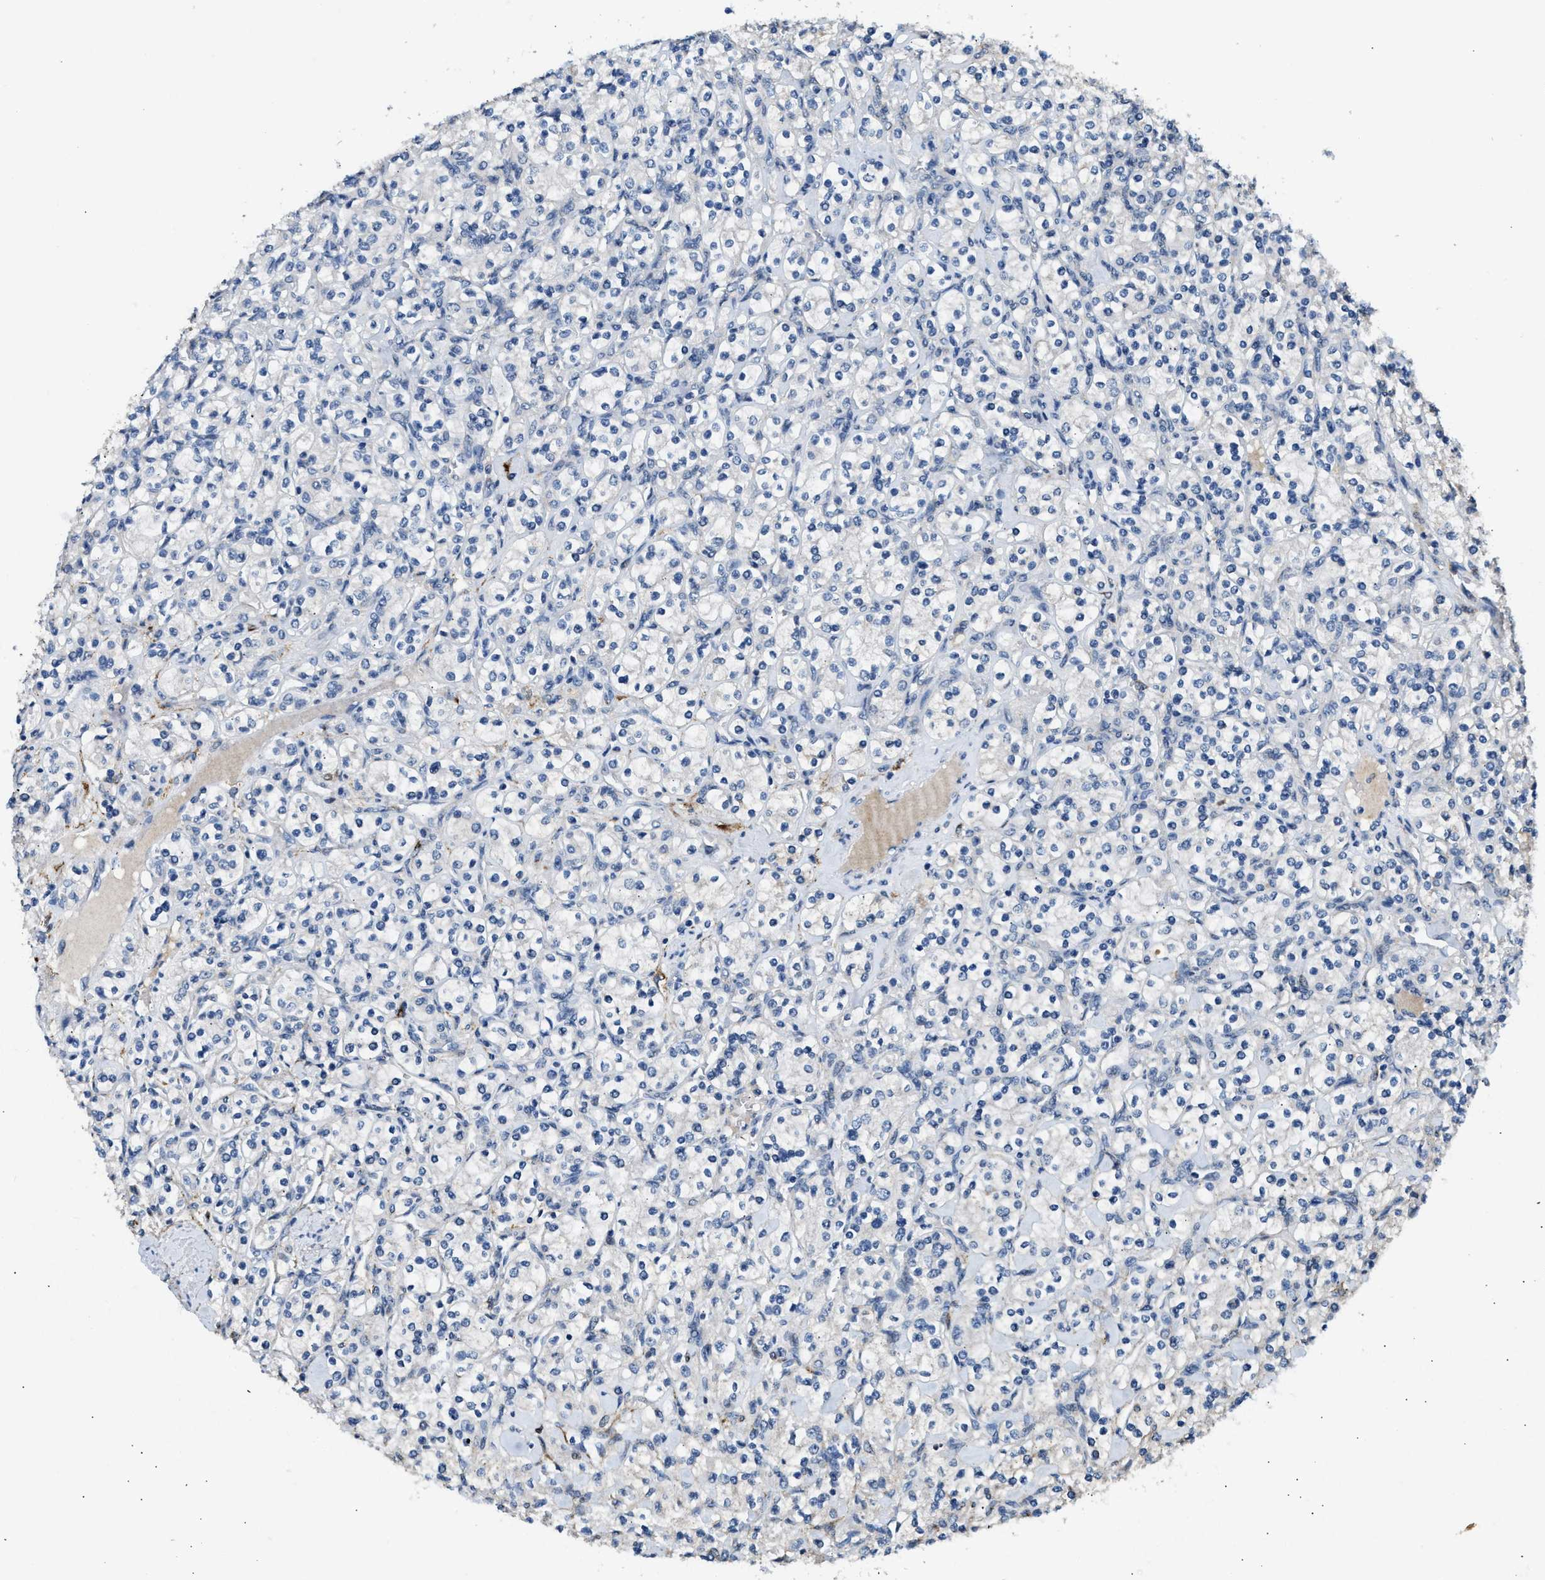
{"staining": {"intensity": "negative", "quantity": "none", "location": "none"}, "tissue": "renal cancer", "cell_type": "Tumor cells", "image_type": "cancer", "snomed": [{"axis": "morphology", "description": "Adenocarcinoma, NOS"}, {"axis": "topography", "description": "Kidney"}], "caption": "IHC histopathology image of human renal adenocarcinoma stained for a protein (brown), which shows no expression in tumor cells.", "gene": "LRP1", "patient": {"sex": "male", "age": 77}}